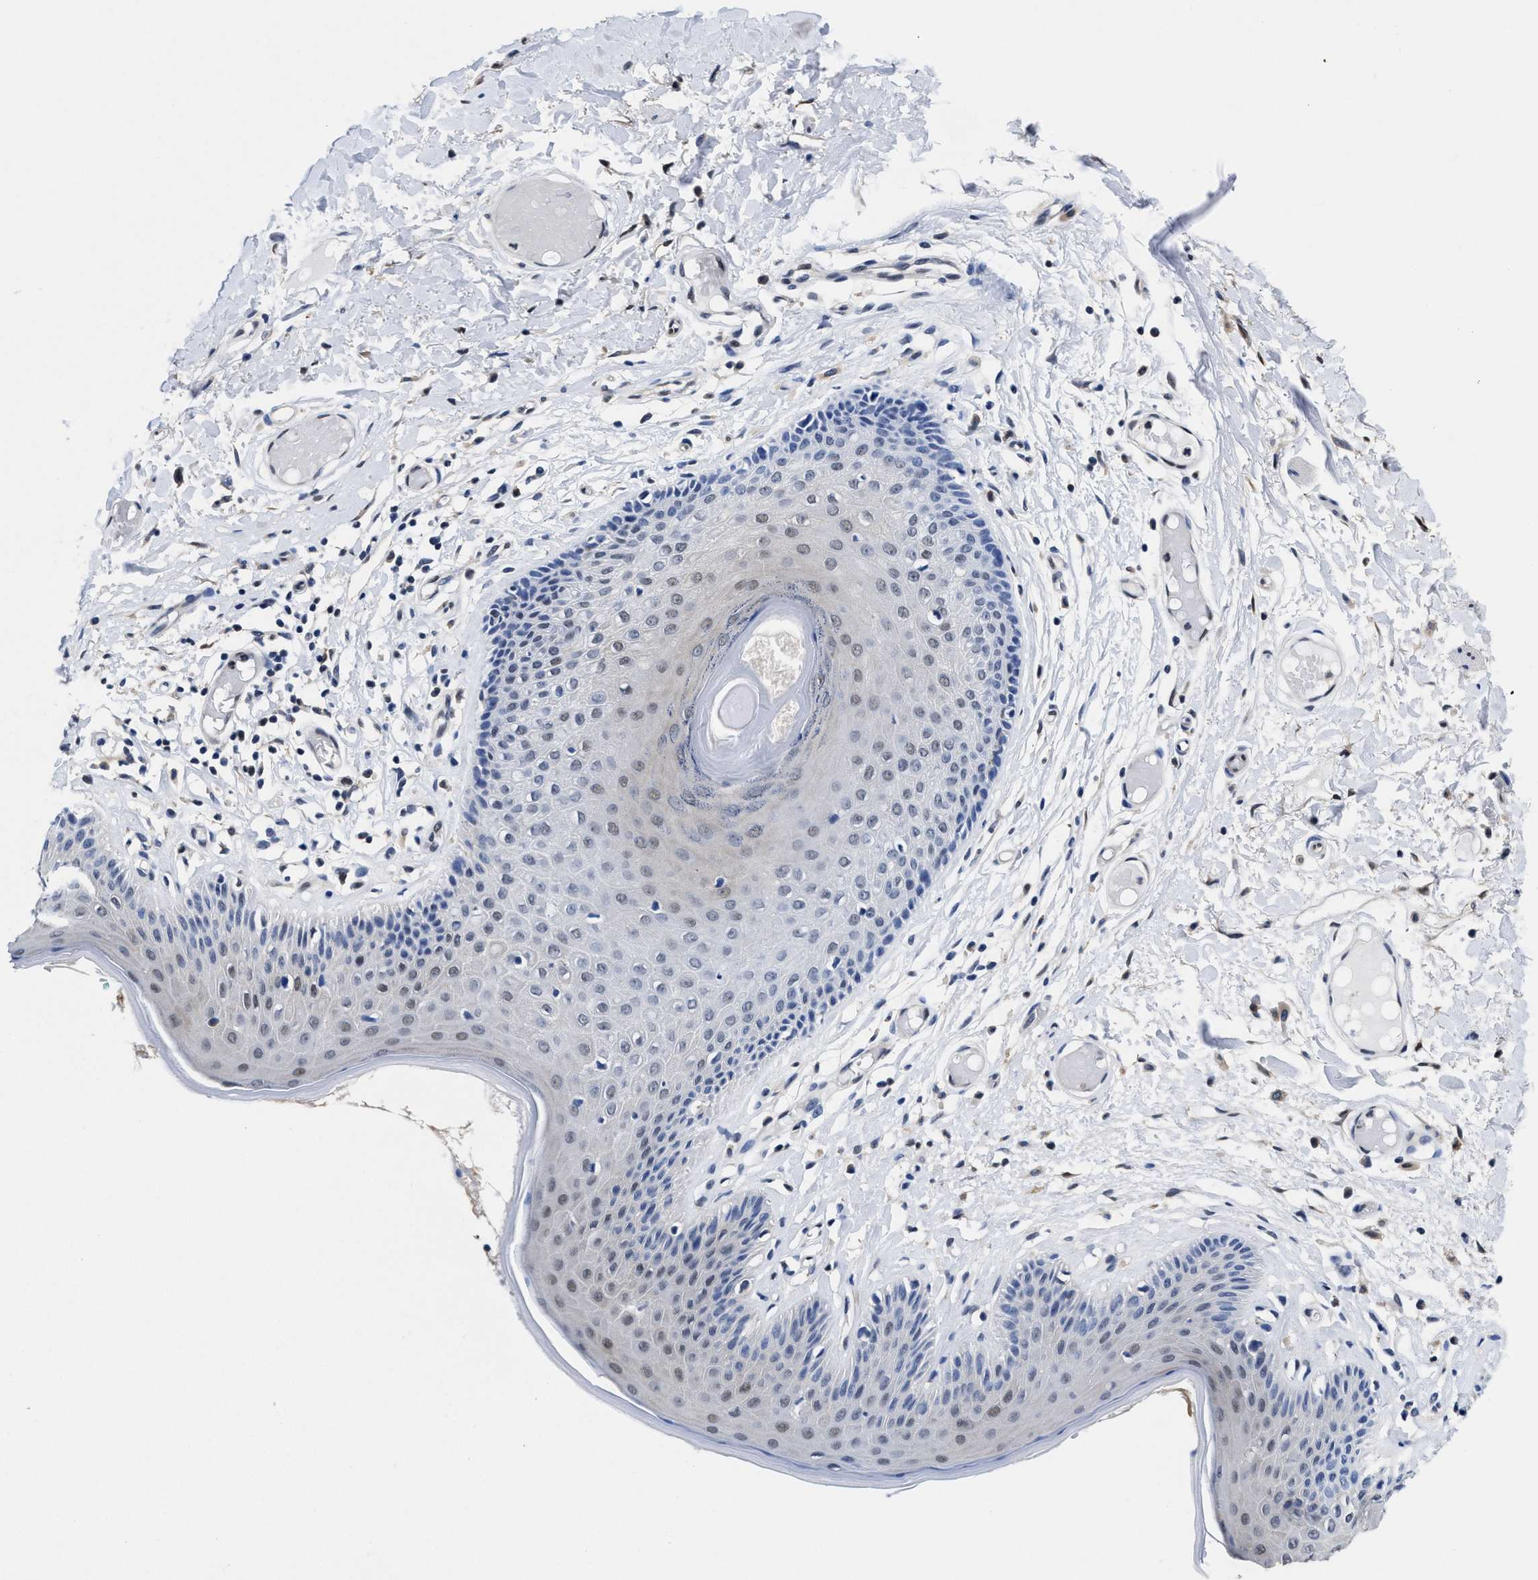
{"staining": {"intensity": "weak", "quantity": "<25%", "location": "cytoplasmic/membranous"}, "tissue": "skin", "cell_type": "Epidermal cells", "image_type": "normal", "snomed": [{"axis": "morphology", "description": "Normal tissue, NOS"}, {"axis": "topography", "description": "Vulva"}], "caption": "The photomicrograph displays no significant positivity in epidermal cells of skin.", "gene": "ACLY", "patient": {"sex": "female", "age": 73}}